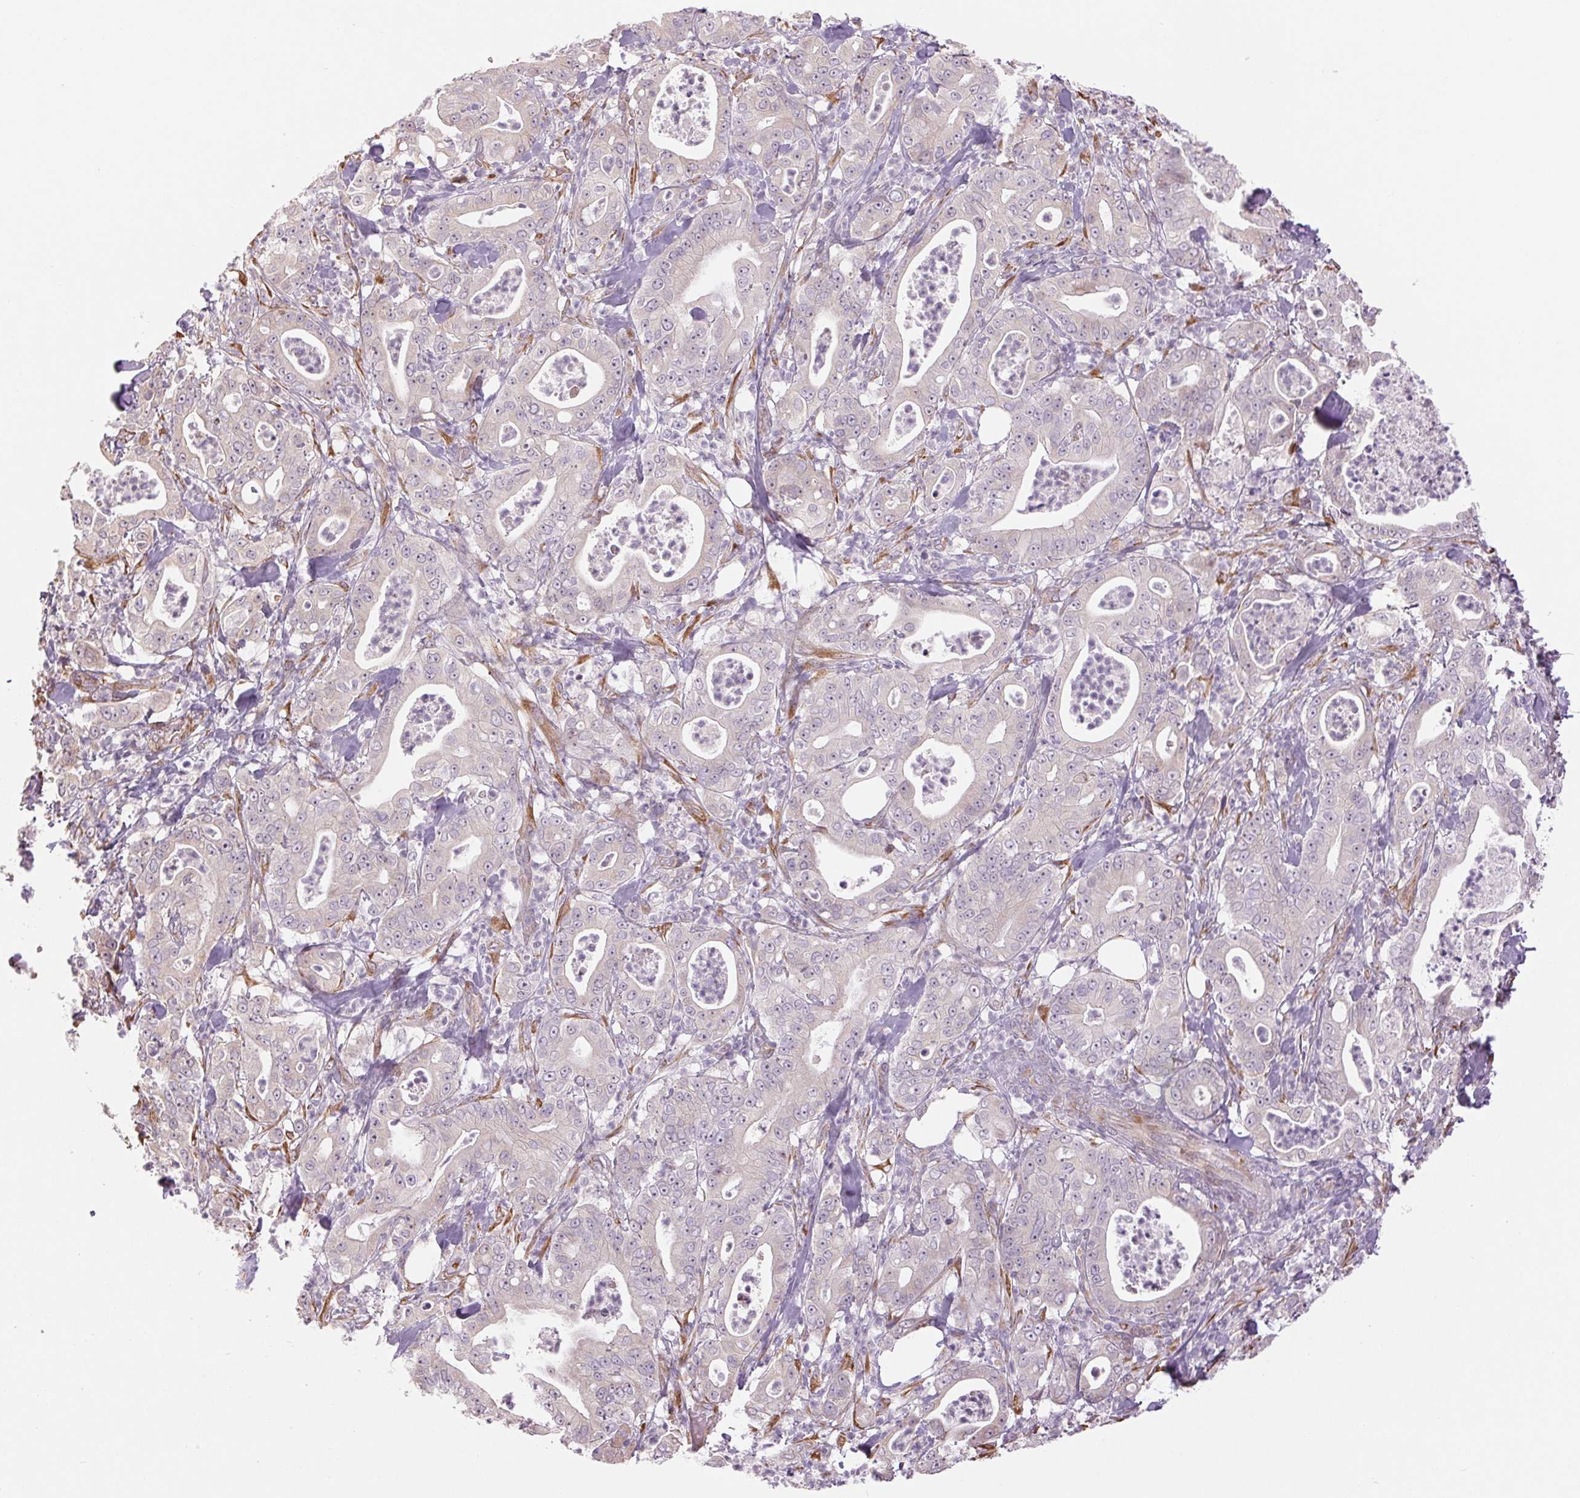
{"staining": {"intensity": "negative", "quantity": "none", "location": "none"}, "tissue": "pancreatic cancer", "cell_type": "Tumor cells", "image_type": "cancer", "snomed": [{"axis": "morphology", "description": "Adenocarcinoma, NOS"}, {"axis": "topography", "description": "Pancreas"}], "caption": "The IHC micrograph has no significant positivity in tumor cells of pancreatic cancer (adenocarcinoma) tissue.", "gene": "METTL17", "patient": {"sex": "male", "age": 71}}